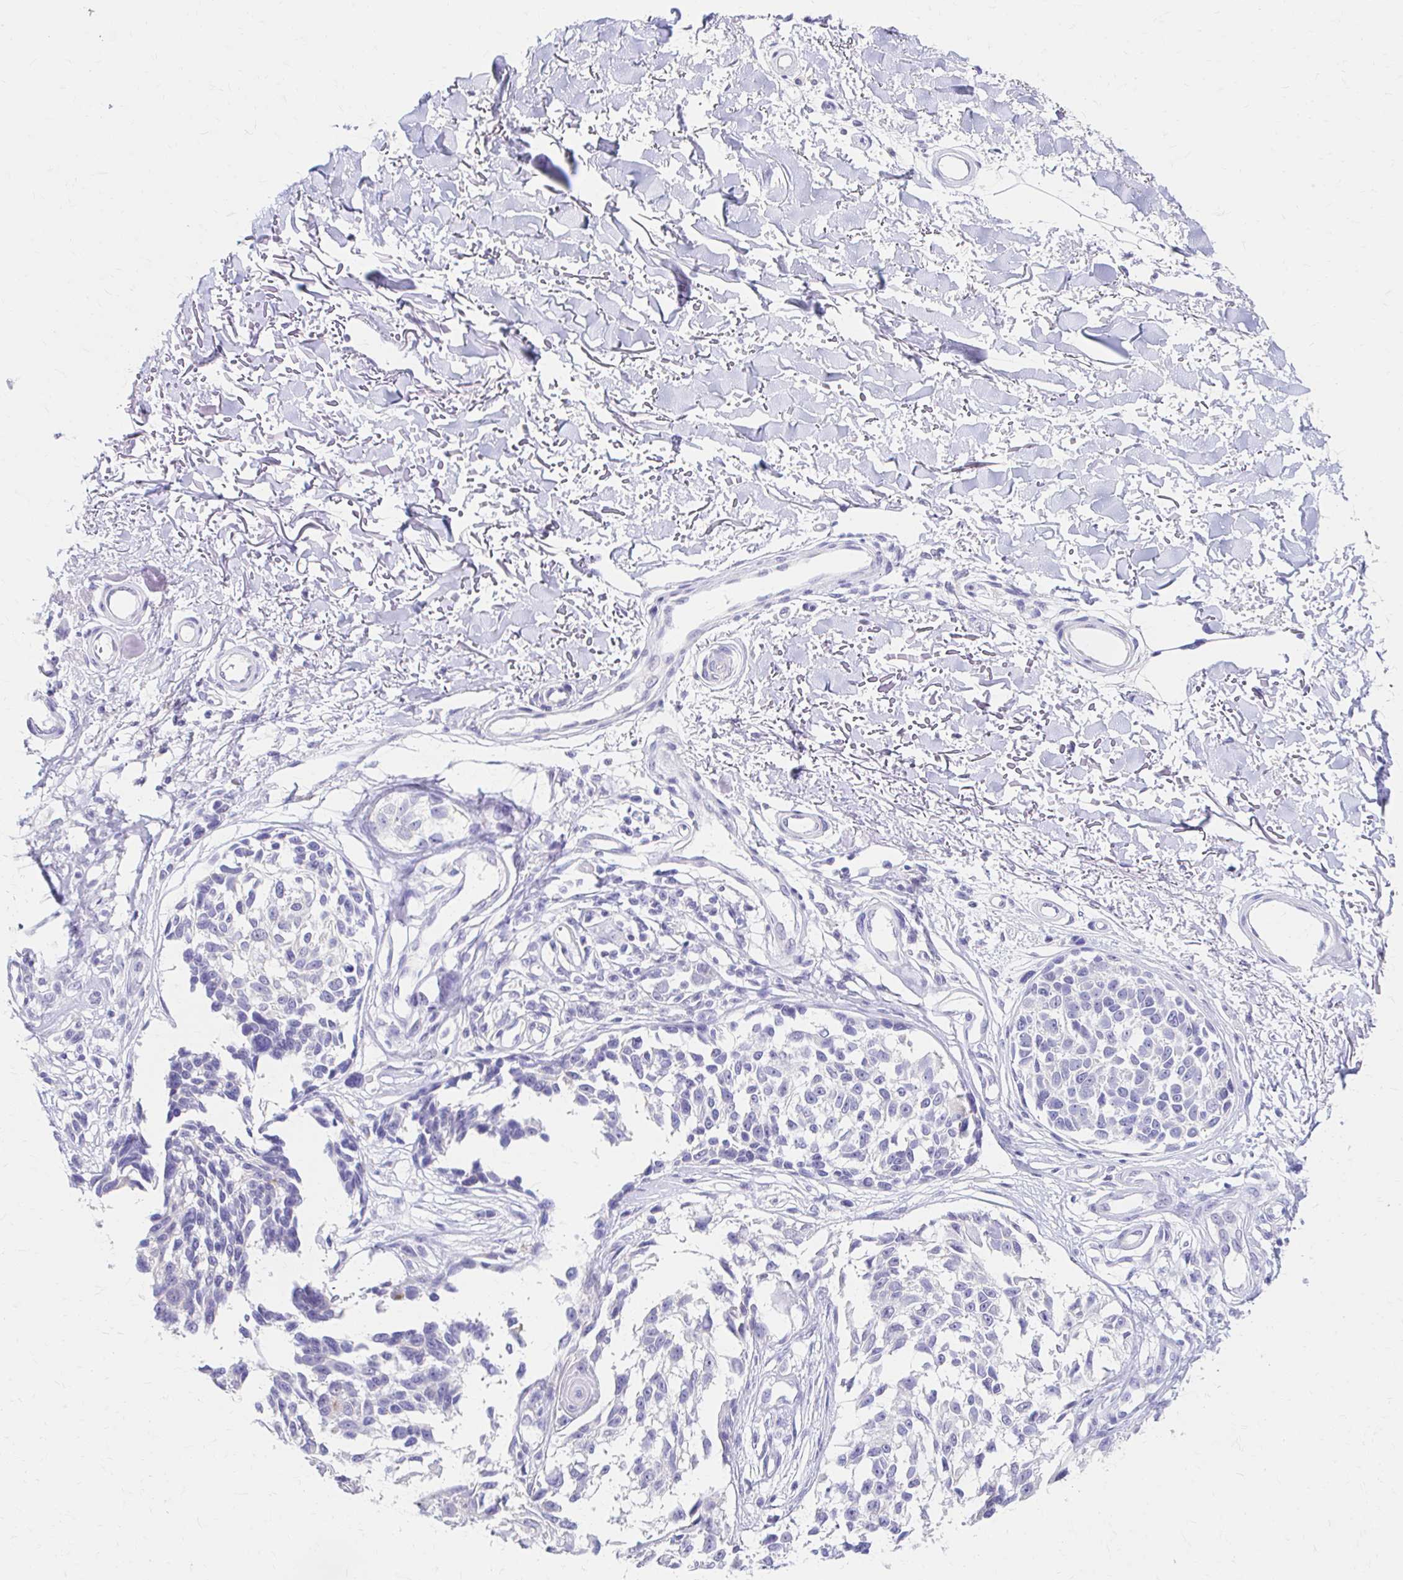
{"staining": {"intensity": "negative", "quantity": "none", "location": "none"}, "tissue": "melanoma", "cell_type": "Tumor cells", "image_type": "cancer", "snomed": [{"axis": "morphology", "description": "Malignant melanoma, NOS"}, {"axis": "topography", "description": "Skin"}], "caption": "DAB (3,3'-diaminobenzidine) immunohistochemical staining of malignant melanoma demonstrates no significant expression in tumor cells.", "gene": "AZGP1", "patient": {"sex": "male", "age": 73}}